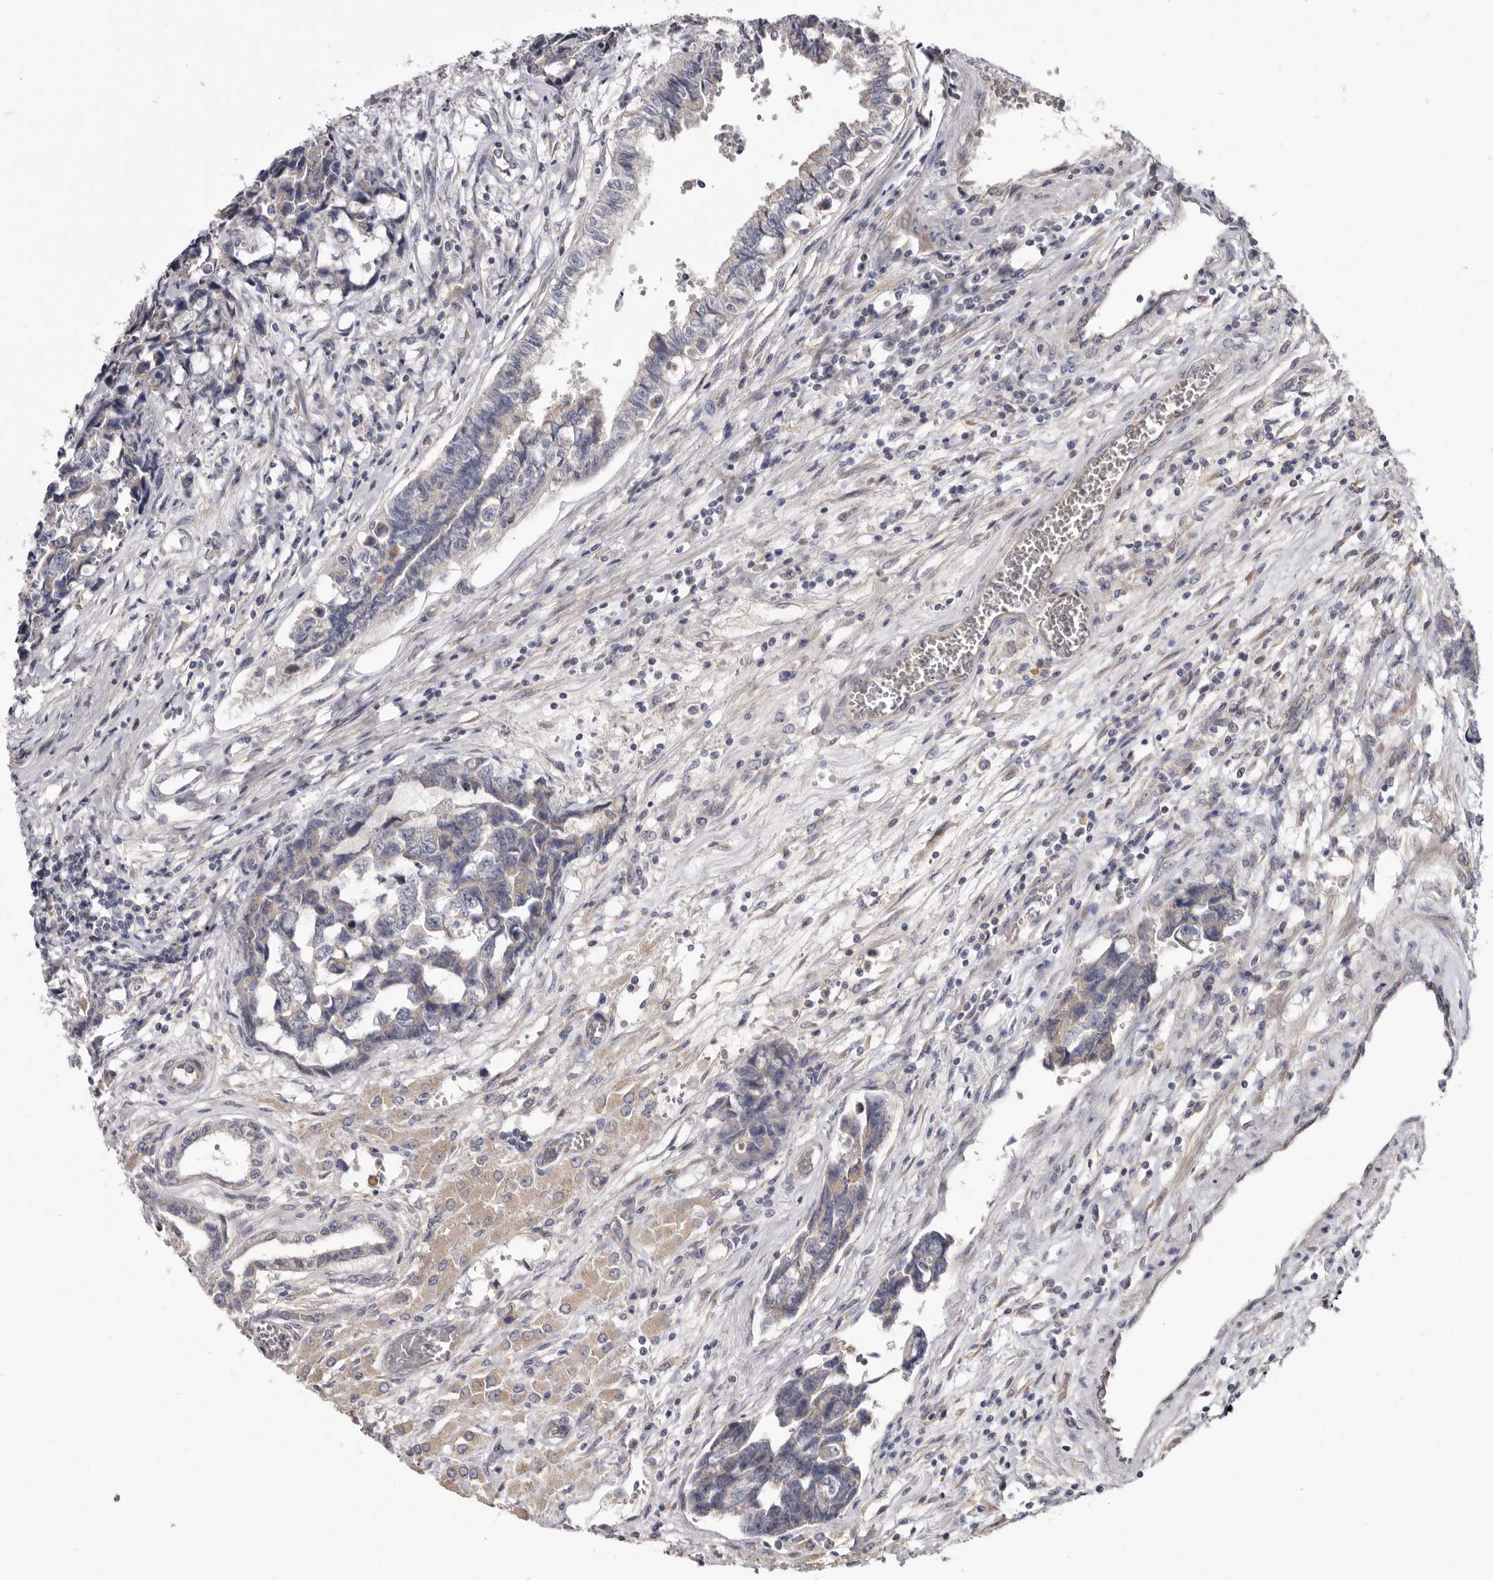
{"staining": {"intensity": "weak", "quantity": "<25%", "location": "cytoplasmic/membranous"}, "tissue": "testis cancer", "cell_type": "Tumor cells", "image_type": "cancer", "snomed": [{"axis": "morphology", "description": "Carcinoma, Embryonal, NOS"}, {"axis": "topography", "description": "Testis"}], "caption": "Immunohistochemical staining of human testis cancer (embryonal carcinoma) demonstrates no significant staining in tumor cells.", "gene": "ASIC5", "patient": {"sex": "male", "age": 31}}